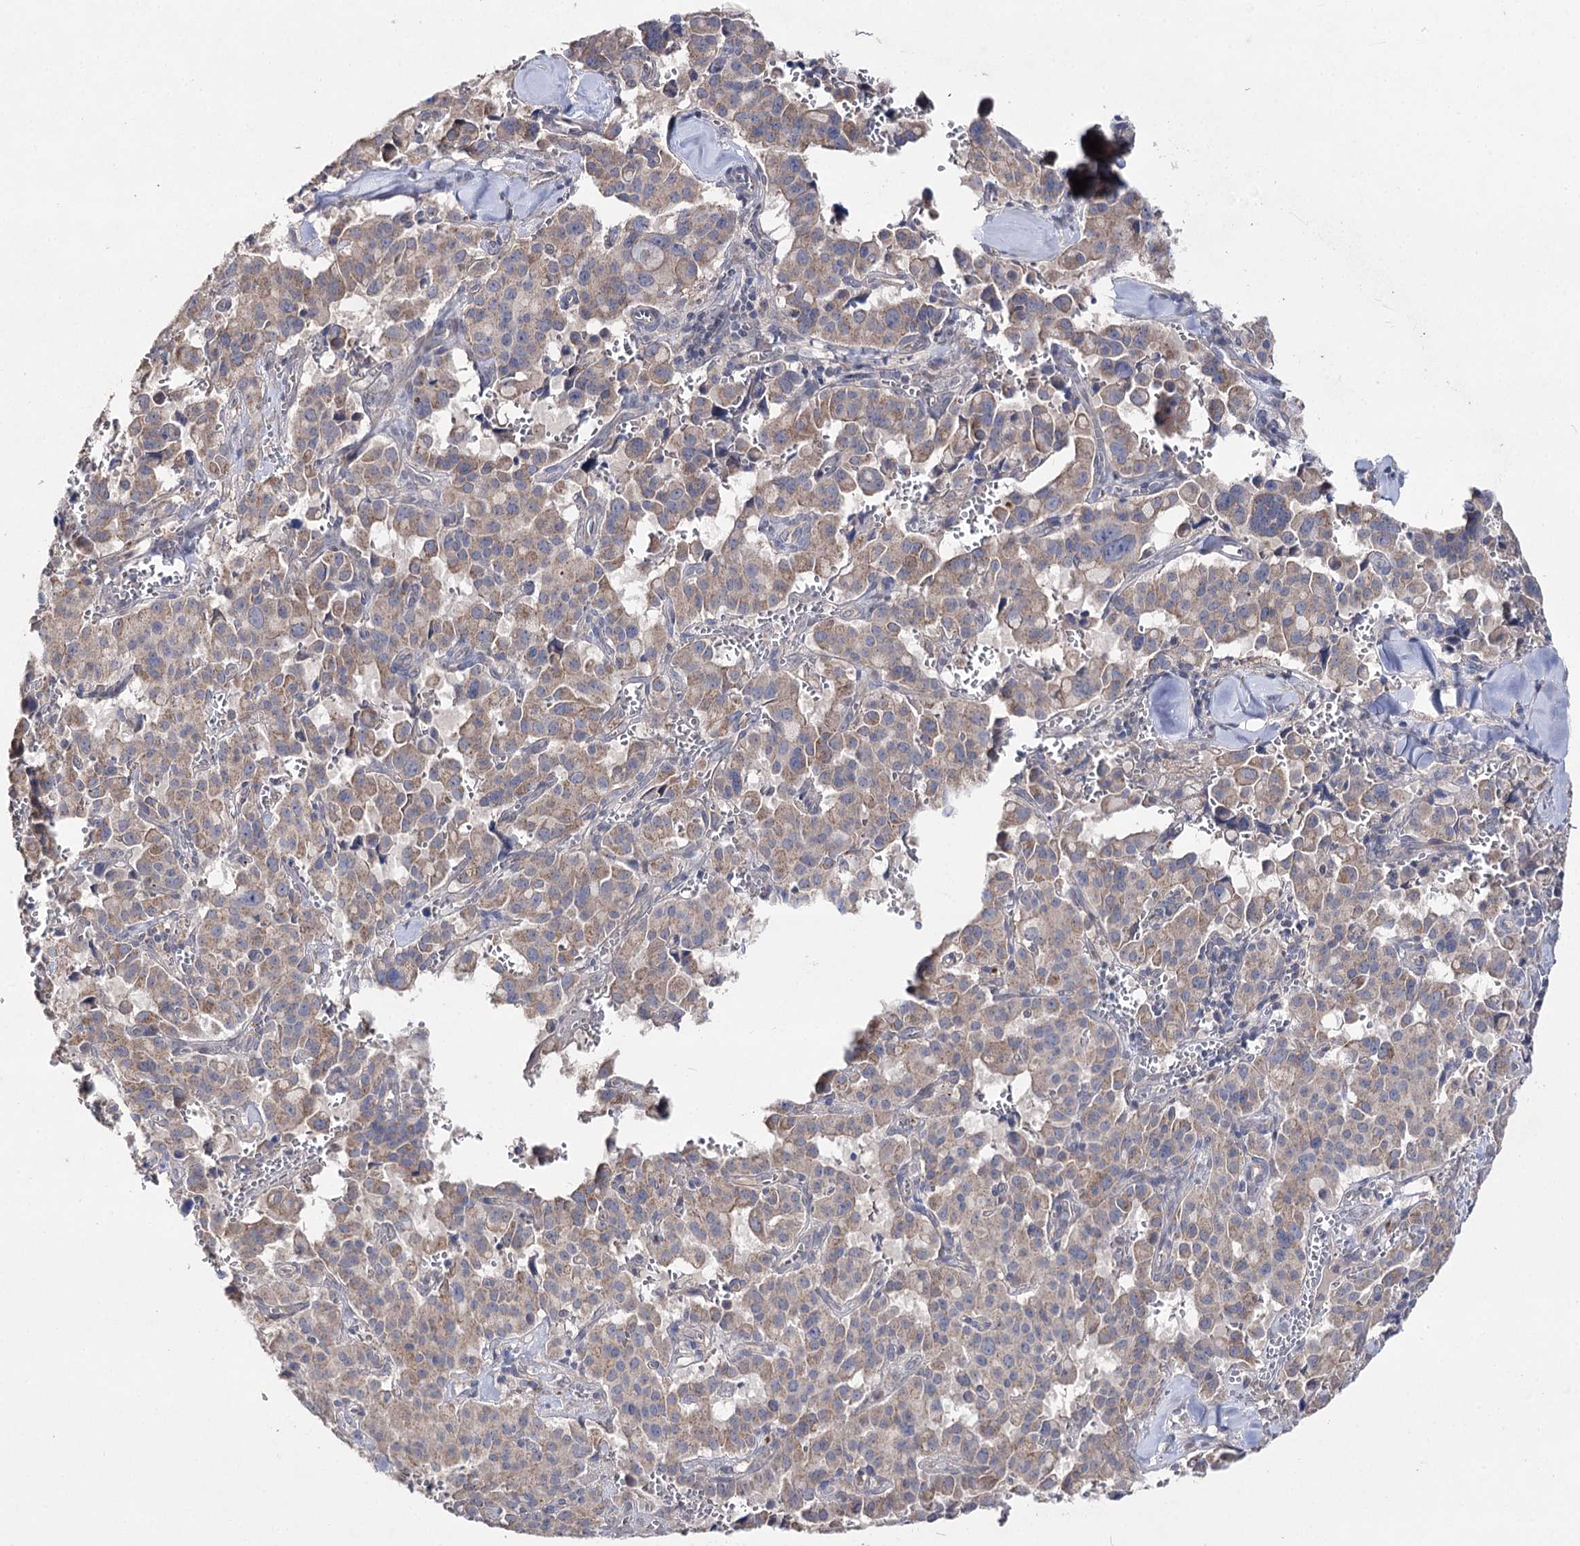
{"staining": {"intensity": "moderate", "quantity": ">75%", "location": "cytoplasmic/membranous"}, "tissue": "pancreatic cancer", "cell_type": "Tumor cells", "image_type": "cancer", "snomed": [{"axis": "morphology", "description": "Adenocarcinoma, NOS"}, {"axis": "topography", "description": "Pancreas"}], "caption": "Immunohistochemical staining of human pancreatic cancer shows medium levels of moderate cytoplasmic/membranous staining in approximately >75% of tumor cells.", "gene": "AURKC", "patient": {"sex": "male", "age": 65}}